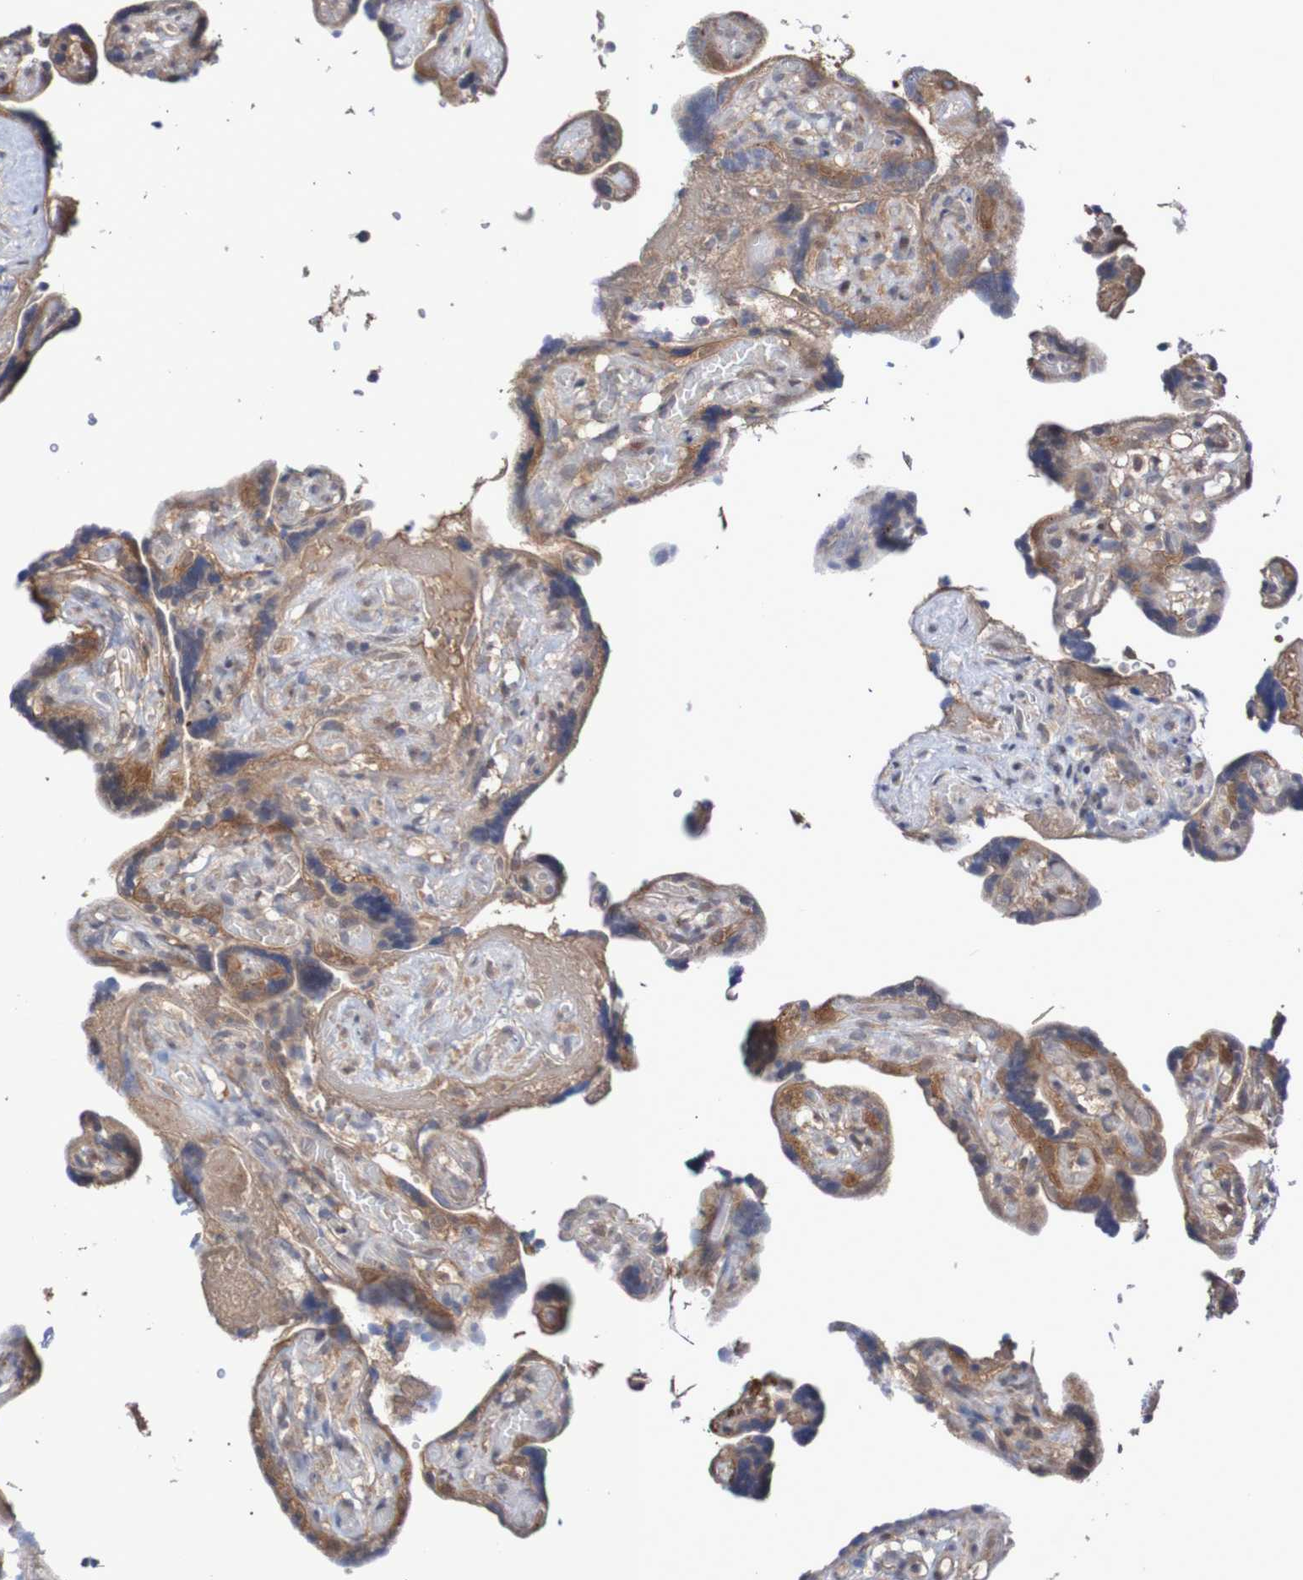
{"staining": {"intensity": "moderate", "quantity": ">75%", "location": "cytoplasmic/membranous,nuclear"}, "tissue": "placenta", "cell_type": "Decidual cells", "image_type": "normal", "snomed": [{"axis": "morphology", "description": "Normal tissue, NOS"}, {"axis": "topography", "description": "Placenta"}], "caption": "High-power microscopy captured an immunohistochemistry image of benign placenta, revealing moderate cytoplasmic/membranous,nuclear staining in approximately >75% of decidual cells.", "gene": "PHPT1", "patient": {"sex": "female", "age": 30}}